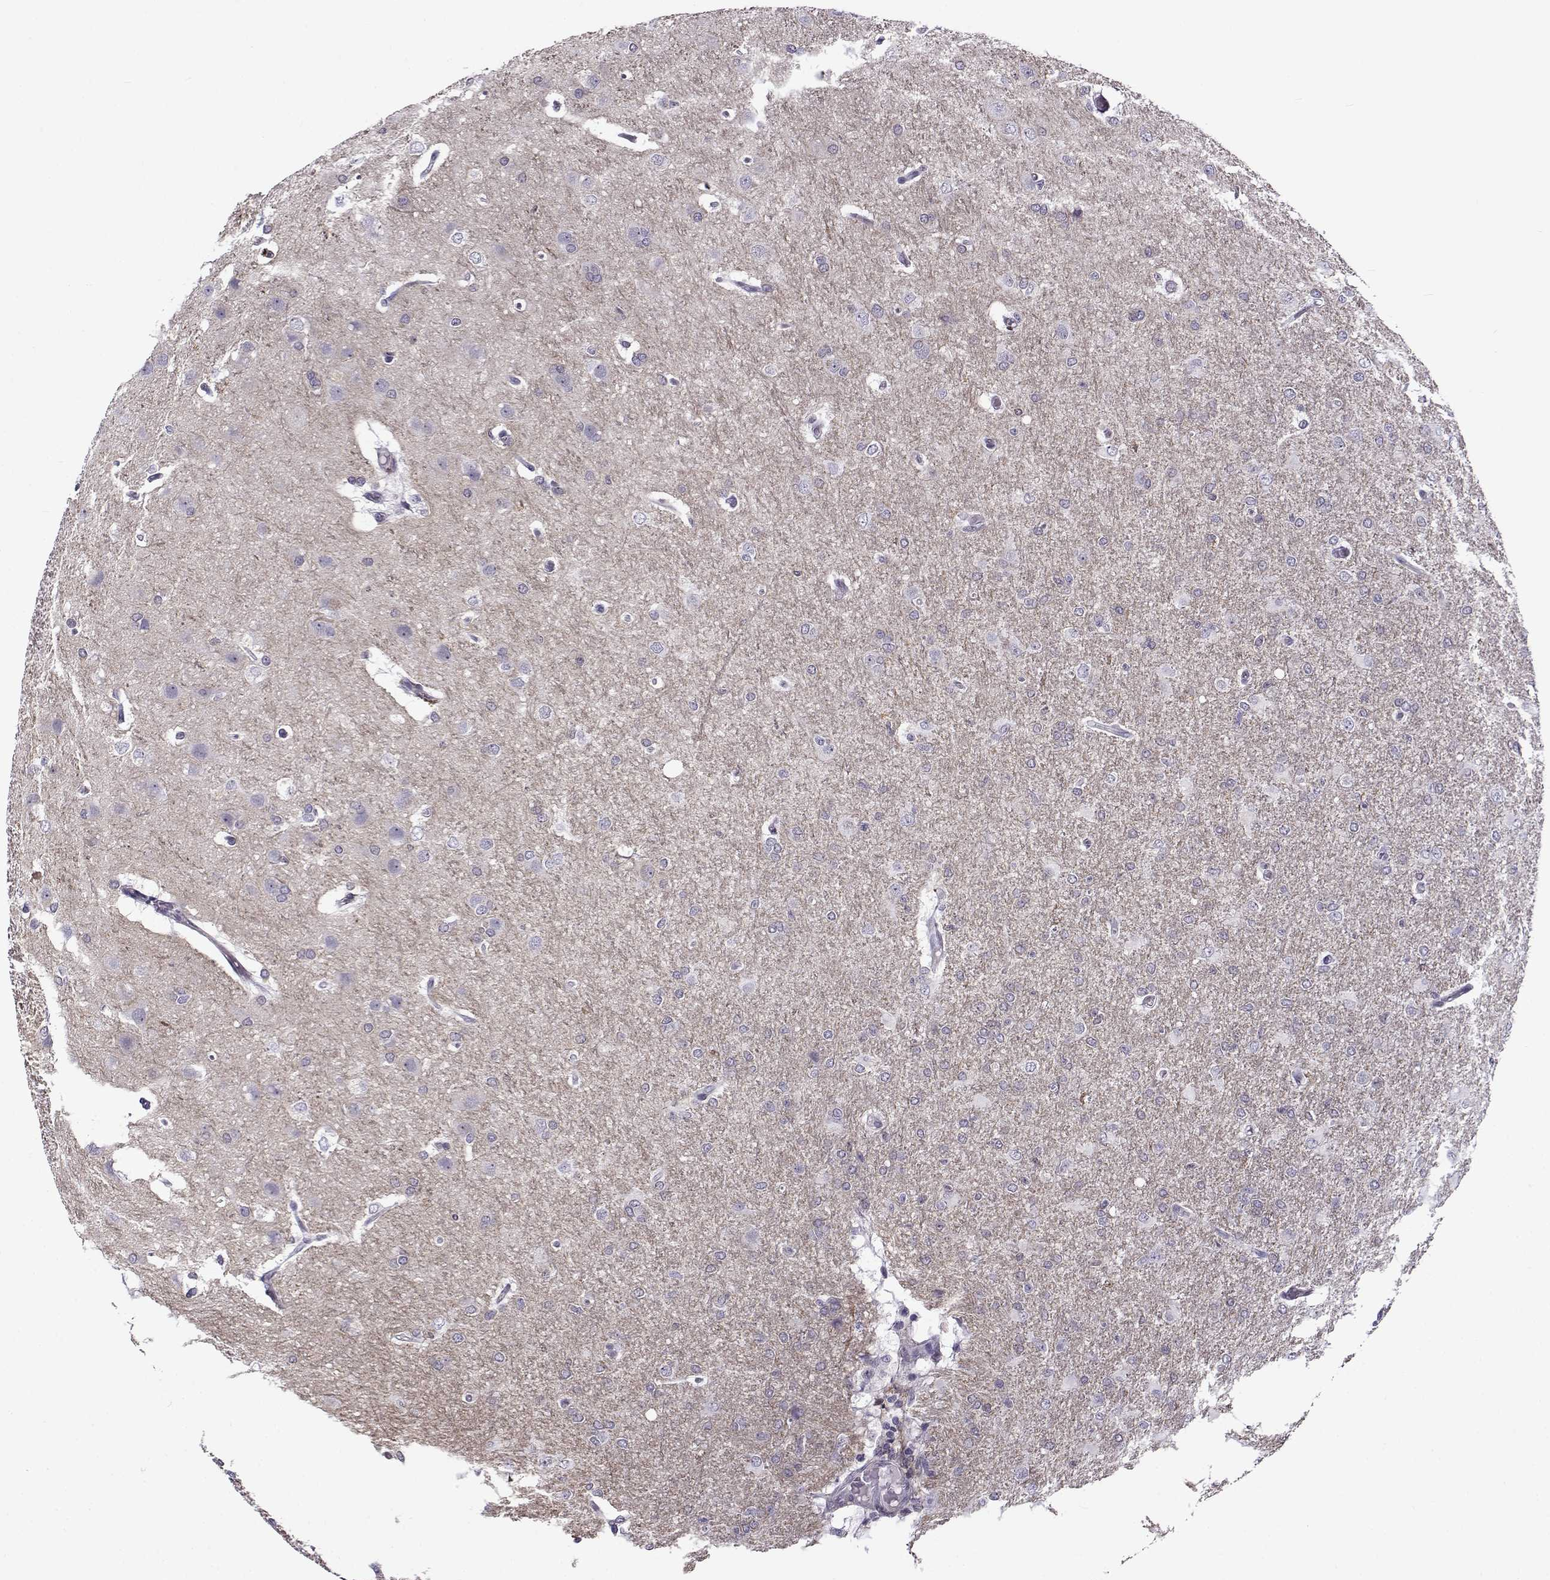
{"staining": {"intensity": "negative", "quantity": "none", "location": "none"}, "tissue": "glioma", "cell_type": "Tumor cells", "image_type": "cancer", "snomed": [{"axis": "morphology", "description": "Glioma, malignant, High grade"}, {"axis": "topography", "description": "Brain"}], "caption": "A photomicrograph of glioma stained for a protein exhibits no brown staining in tumor cells. (DAB immunohistochemistry (IHC) visualized using brightfield microscopy, high magnification).", "gene": "BACH1", "patient": {"sex": "male", "age": 68}}